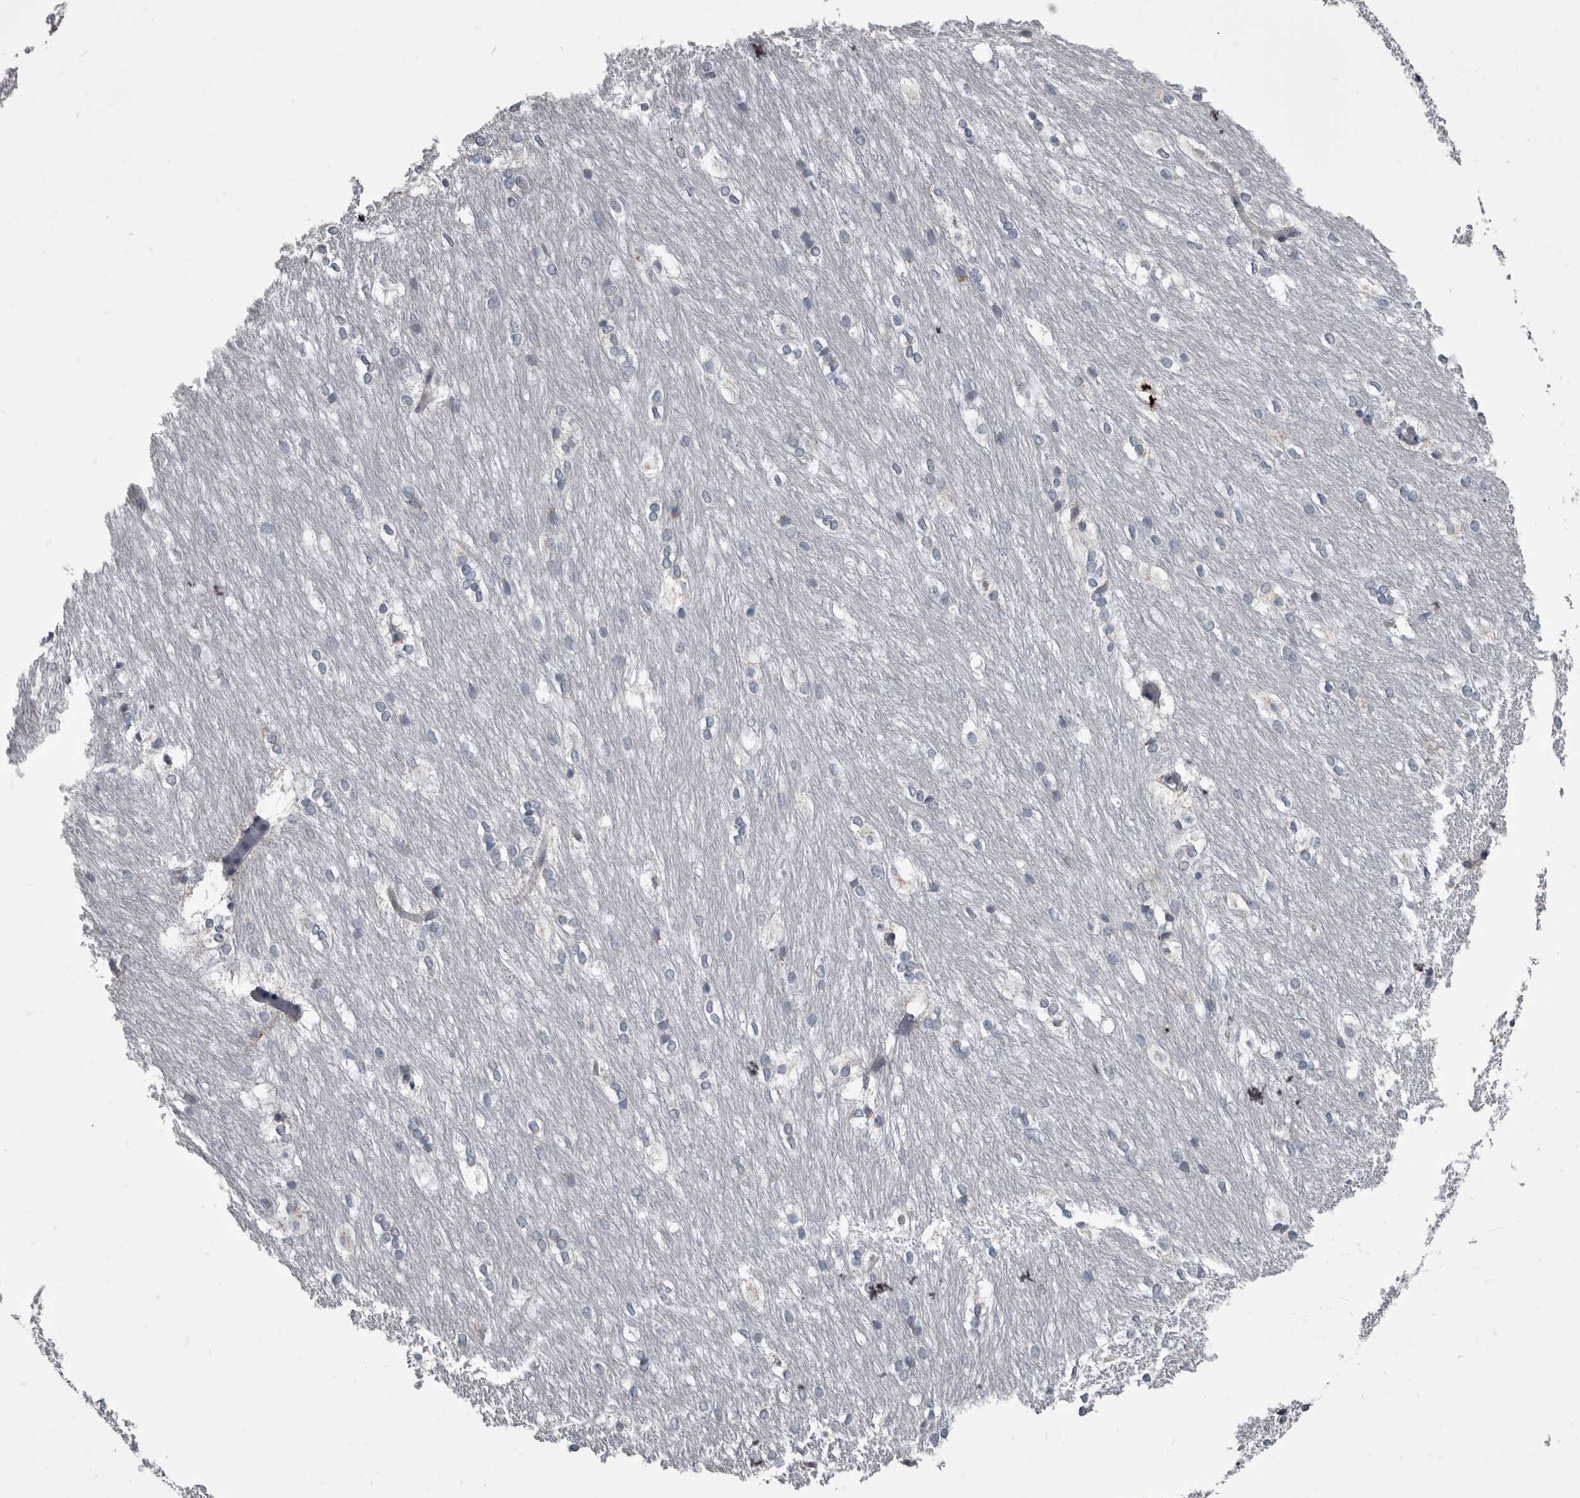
{"staining": {"intensity": "negative", "quantity": "none", "location": "none"}, "tissue": "caudate", "cell_type": "Glial cells", "image_type": "normal", "snomed": [{"axis": "morphology", "description": "Normal tissue, NOS"}, {"axis": "topography", "description": "Lateral ventricle wall"}], "caption": "A micrograph of caudate stained for a protein exhibits no brown staining in glial cells.", "gene": "OPLAH", "patient": {"sex": "female", "age": 19}}